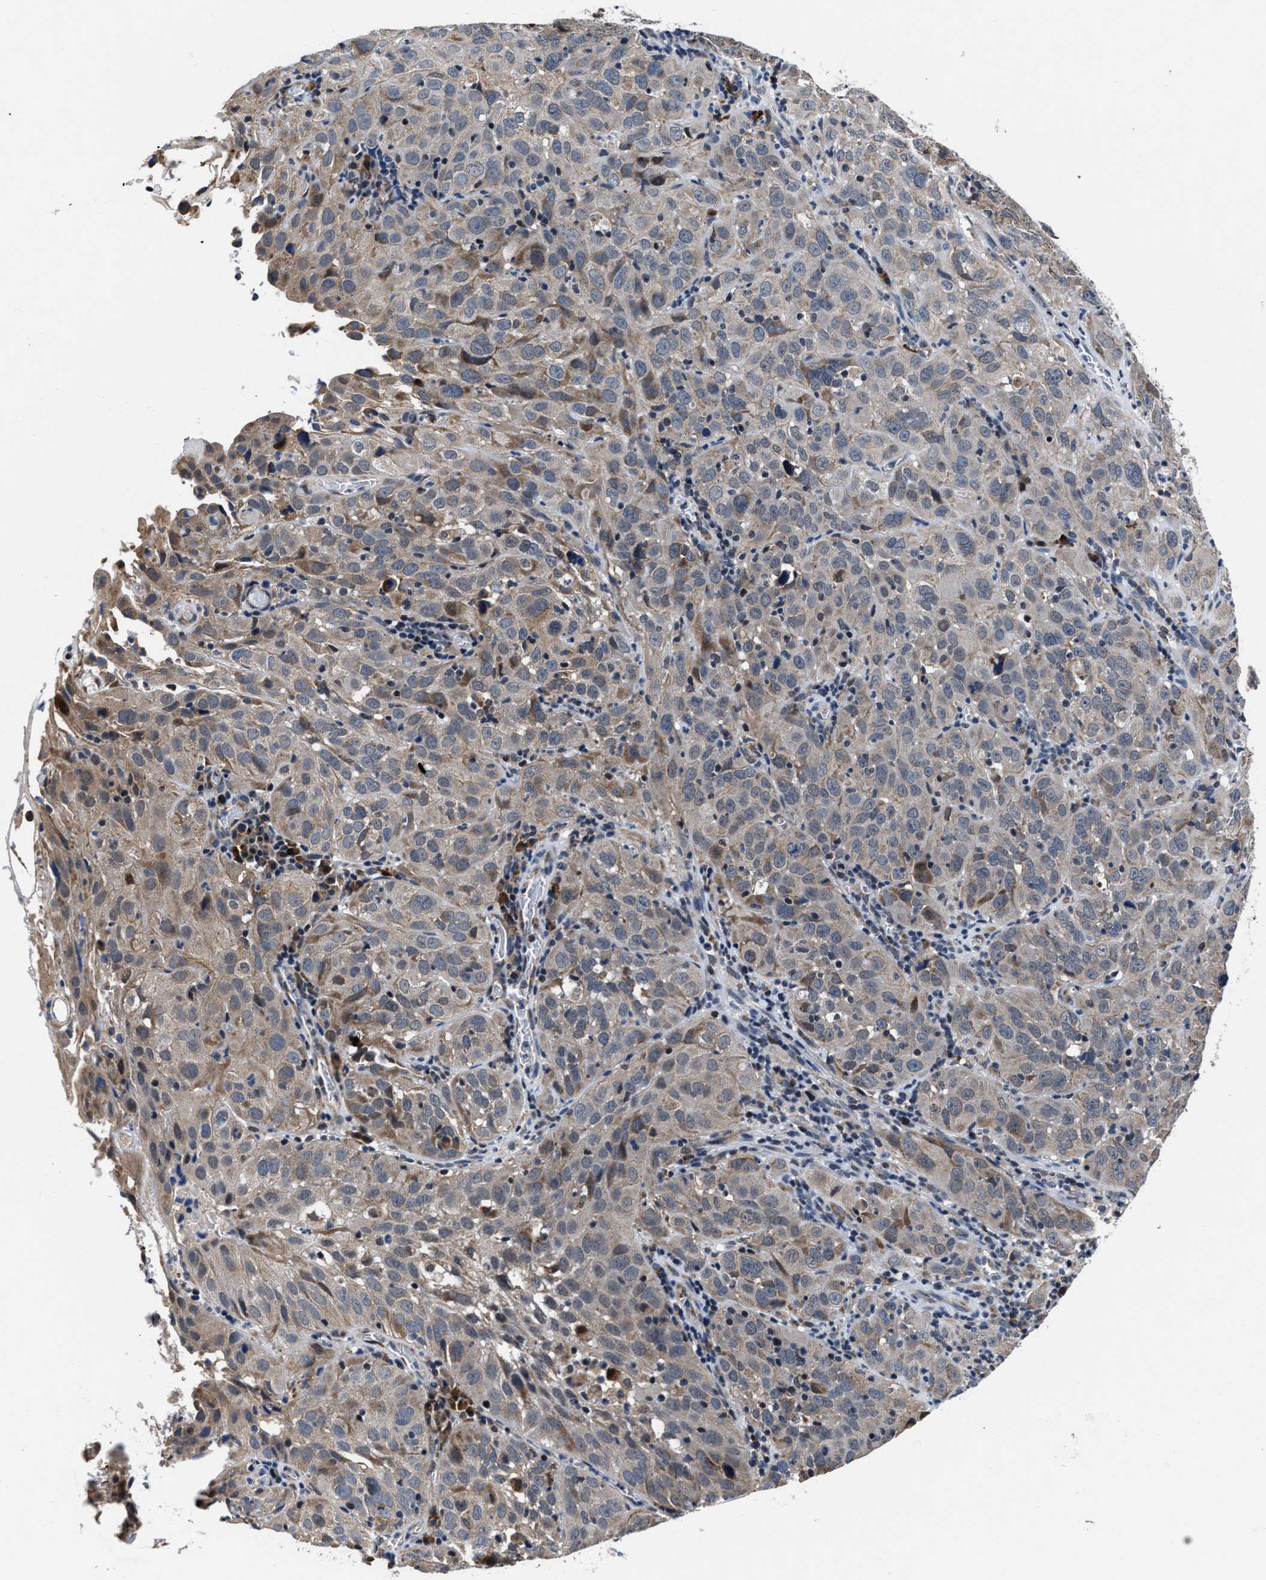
{"staining": {"intensity": "moderate", "quantity": "<25%", "location": "cytoplasmic/membranous"}, "tissue": "cervical cancer", "cell_type": "Tumor cells", "image_type": "cancer", "snomed": [{"axis": "morphology", "description": "Squamous cell carcinoma, NOS"}, {"axis": "topography", "description": "Cervix"}], "caption": "There is low levels of moderate cytoplasmic/membranous positivity in tumor cells of cervical cancer (squamous cell carcinoma), as demonstrated by immunohistochemical staining (brown color).", "gene": "TMEM53", "patient": {"sex": "female", "age": 32}}